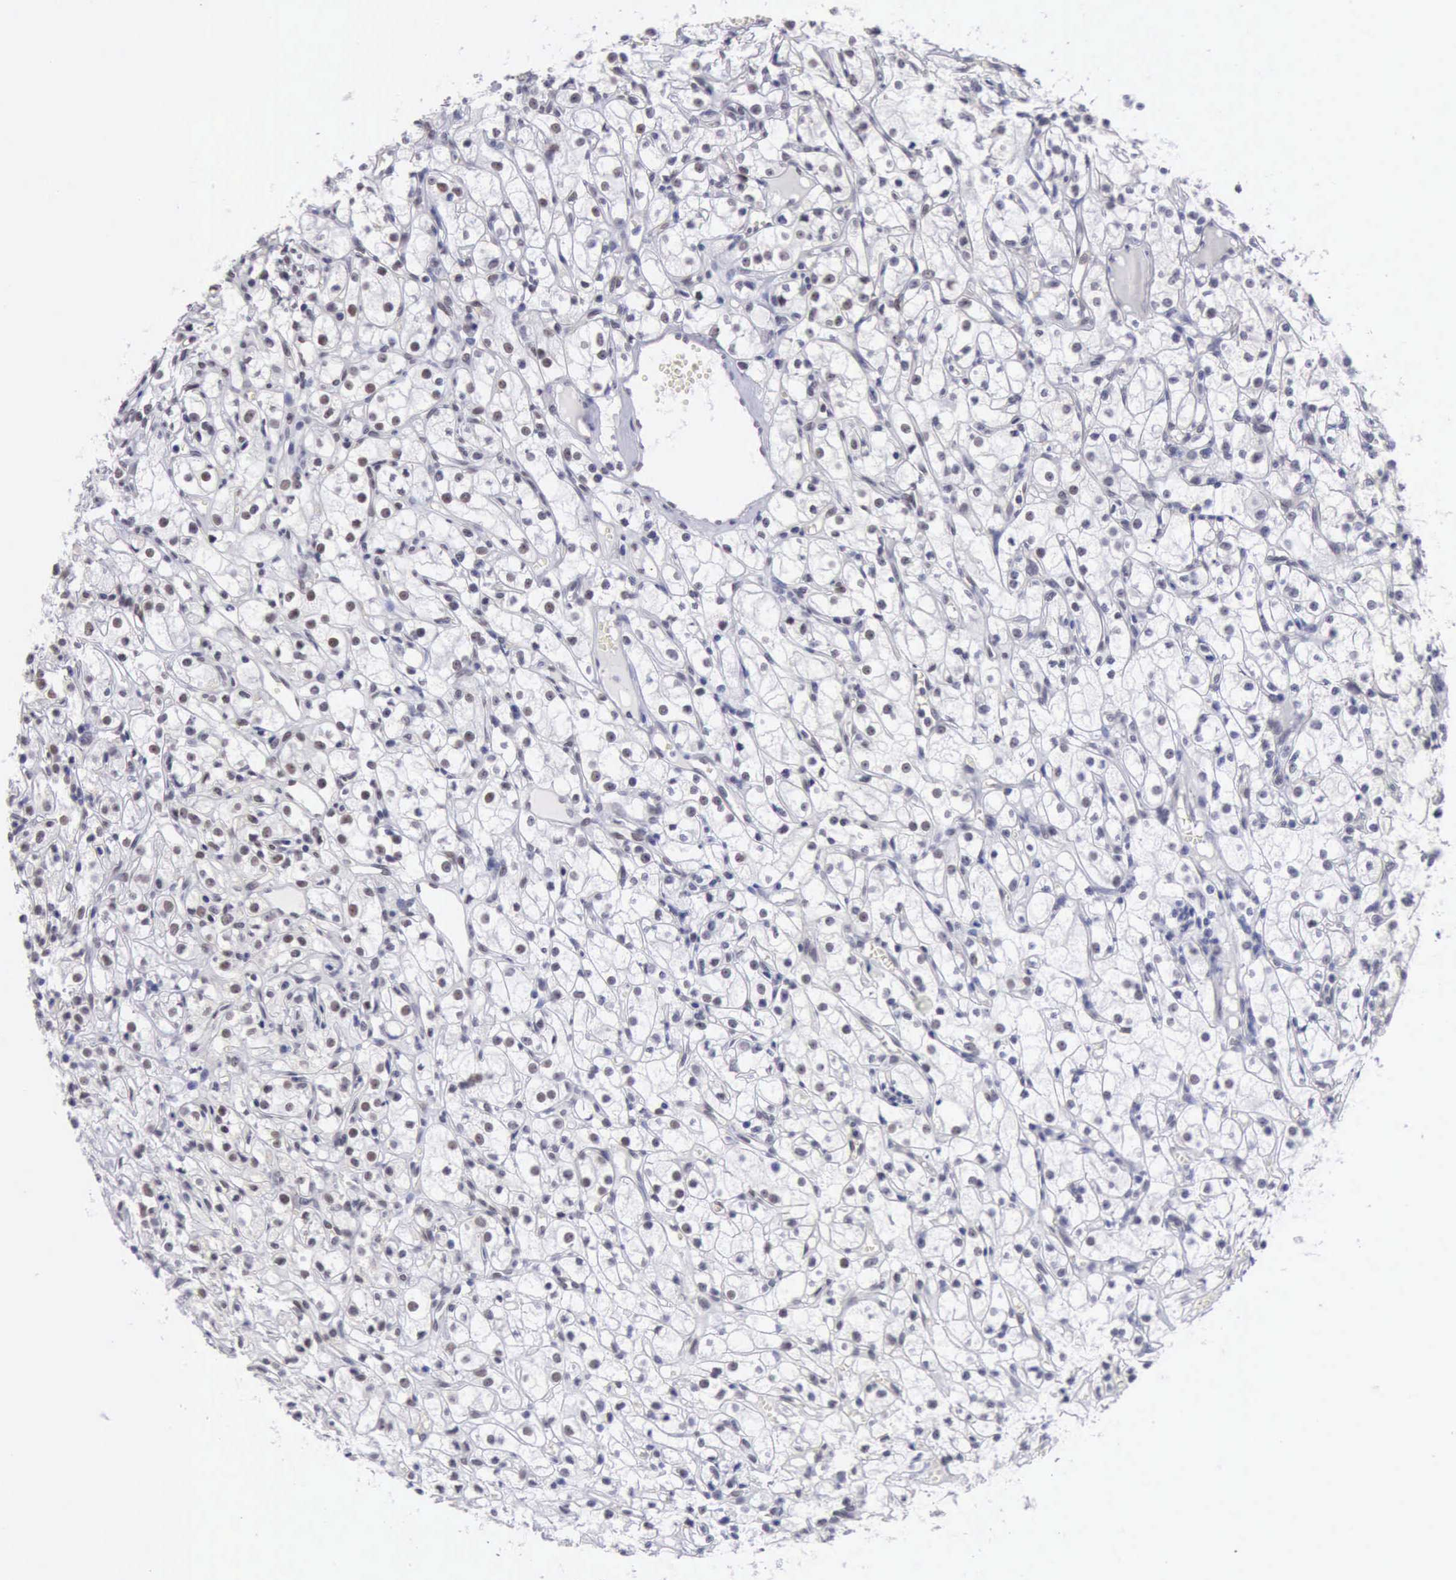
{"staining": {"intensity": "weak", "quantity": "<25%", "location": "nuclear"}, "tissue": "renal cancer", "cell_type": "Tumor cells", "image_type": "cancer", "snomed": [{"axis": "morphology", "description": "Adenocarcinoma, NOS"}, {"axis": "topography", "description": "Kidney"}], "caption": "The immunohistochemistry (IHC) histopathology image has no significant staining in tumor cells of renal adenocarcinoma tissue.", "gene": "ERCC4", "patient": {"sex": "male", "age": 61}}